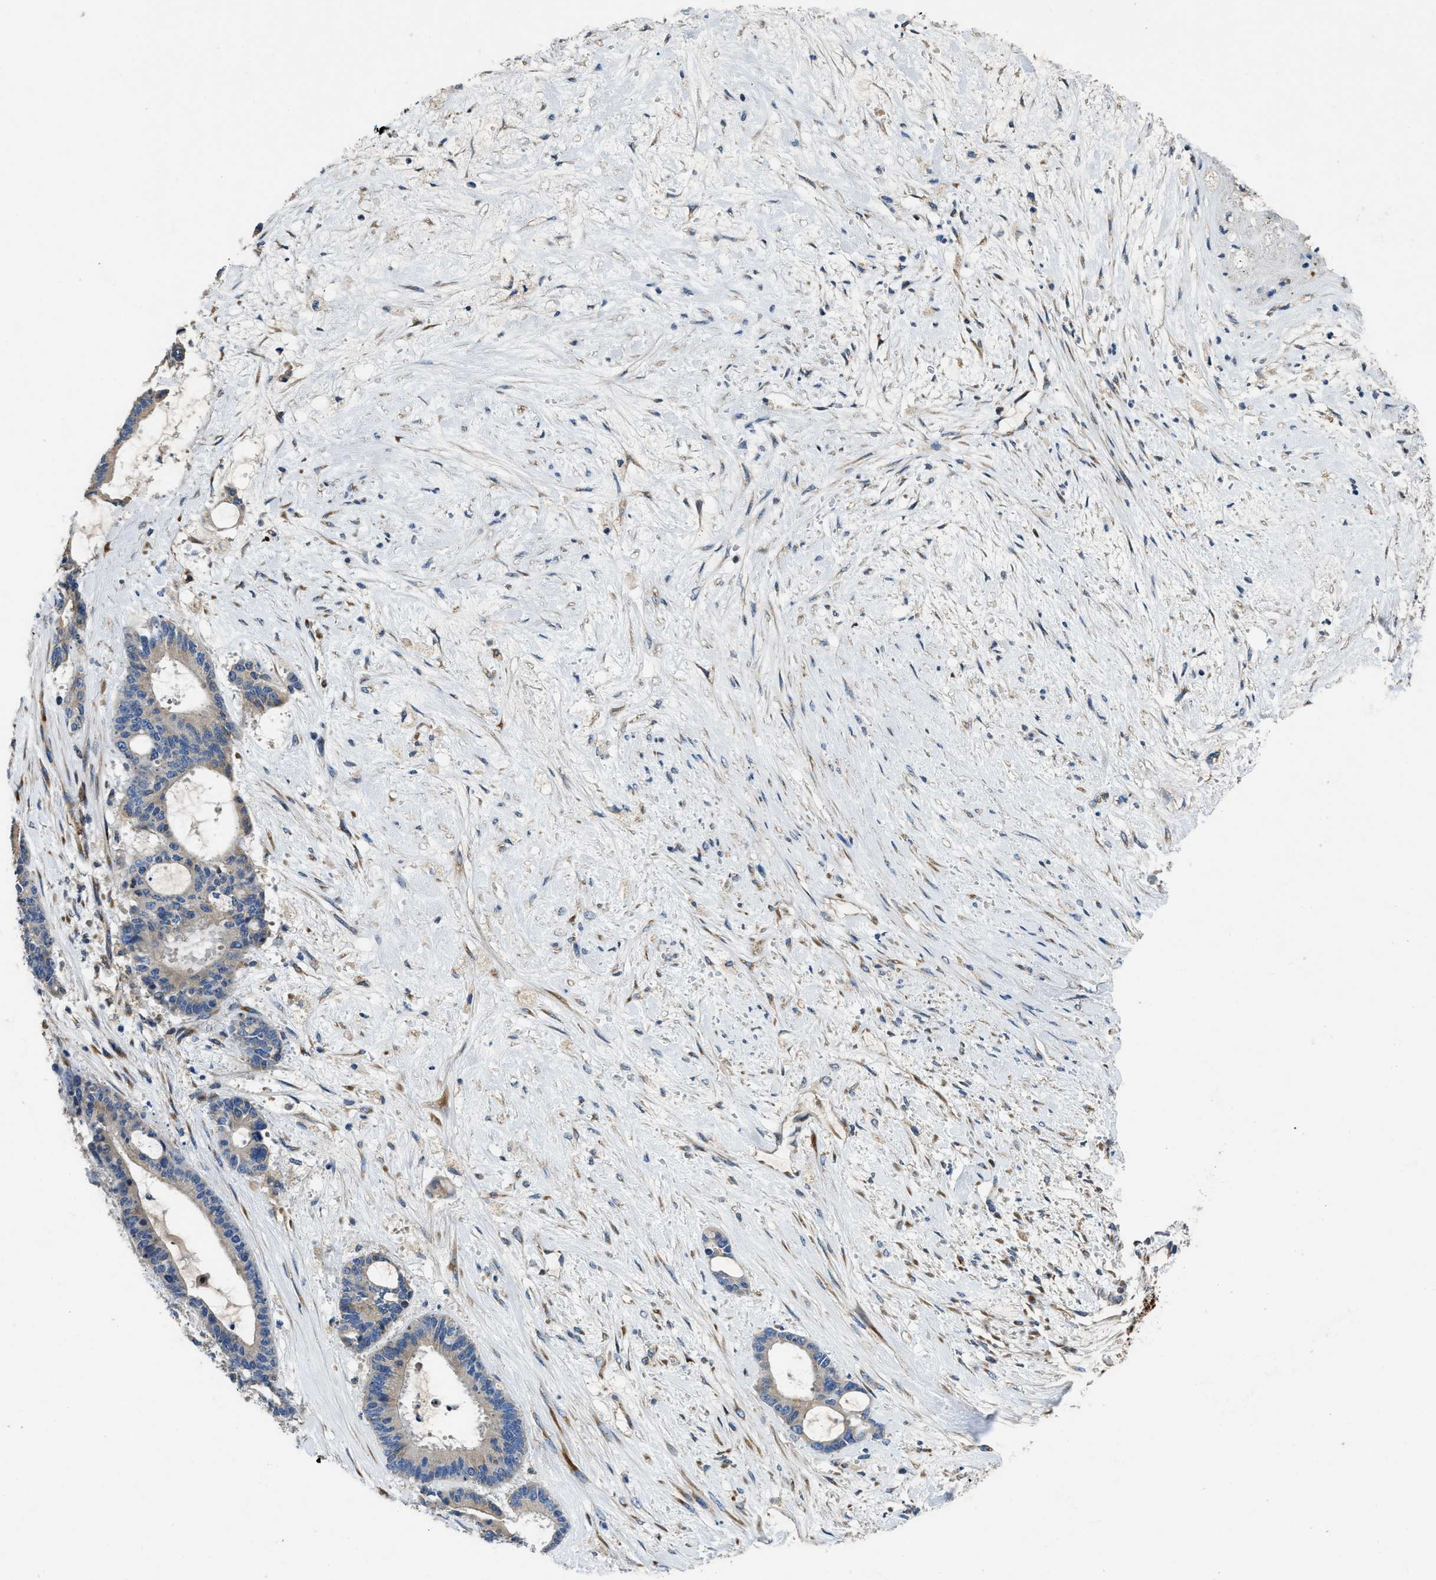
{"staining": {"intensity": "negative", "quantity": "none", "location": "none"}, "tissue": "liver cancer", "cell_type": "Tumor cells", "image_type": "cancer", "snomed": [{"axis": "morphology", "description": "Normal tissue, NOS"}, {"axis": "morphology", "description": "Cholangiocarcinoma"}, {"axis": "topography", "description": "Liver"}, {"axis": "topography", "description": "Peripheral nerve tissue"}], "caption": "This is an immunohistochemistry (IHC) micrograph of human liver cancer. There is no expression in tumor cells.", "gene": "GGCX", "patient": {"sex": "female", "age": 73}}